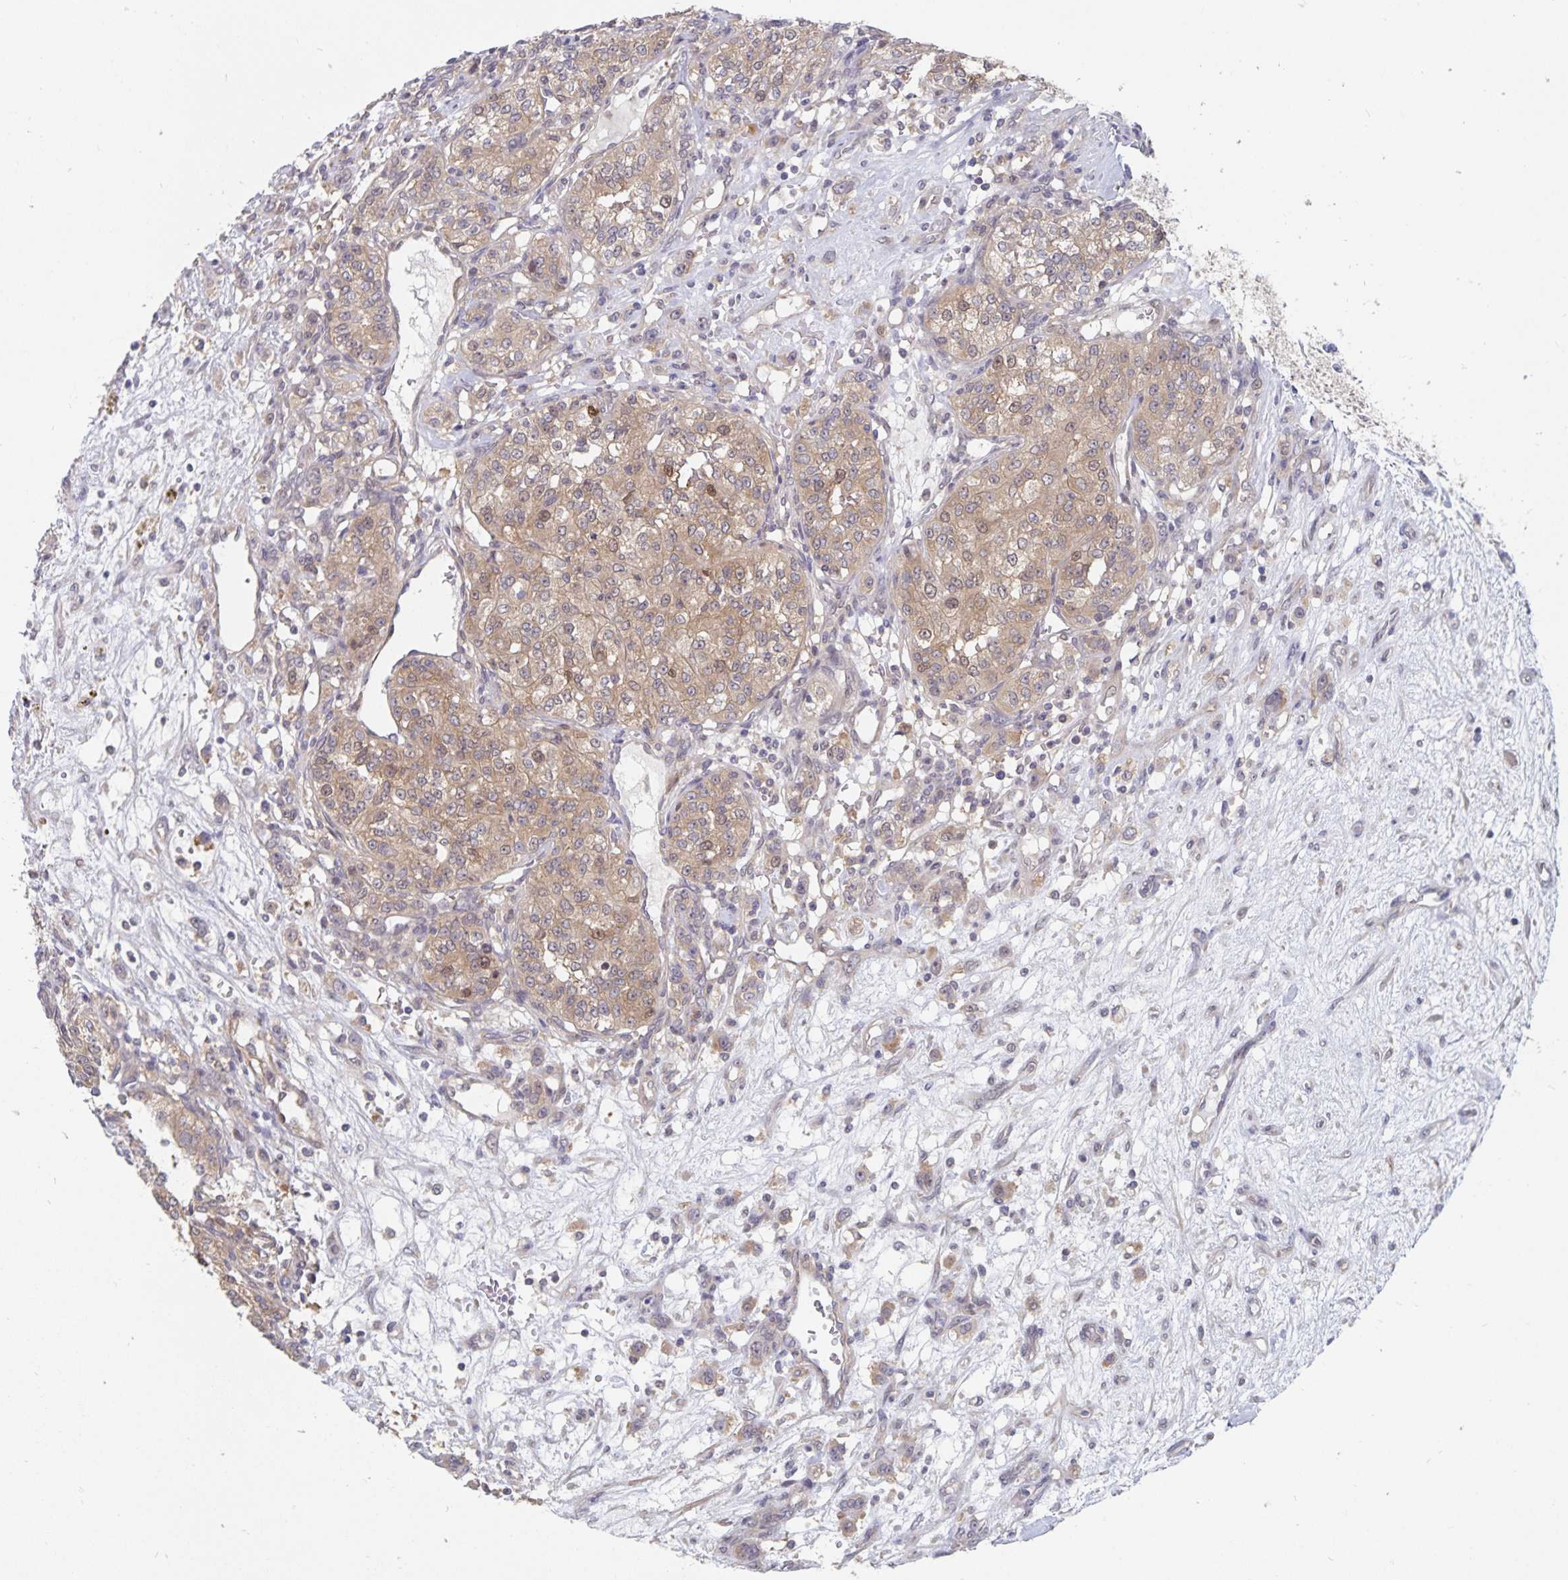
{"staining": {"intensity": "moderate", "quantity": "25%-75%", "location": "cytoplasmic/membranous,nuclear"}, "tissue": "renal cancer", "cell_type": "Tumor cells", "image_type": "cancer", "snomed": [{"axis": "morphology", "description": "Adenocarcinoma, NOS"}, {"axis": "topography", "description": "Kidney"}], "caption": "Approximately 25%-75% of tumor cells in renal cancer reveal moderate cytoplasmic/membranous and nuclear protein expression as visualized by brown immunohistochemical staining.", "gene": "BAG6", "patient": {"sex": "female", "age": 63}}